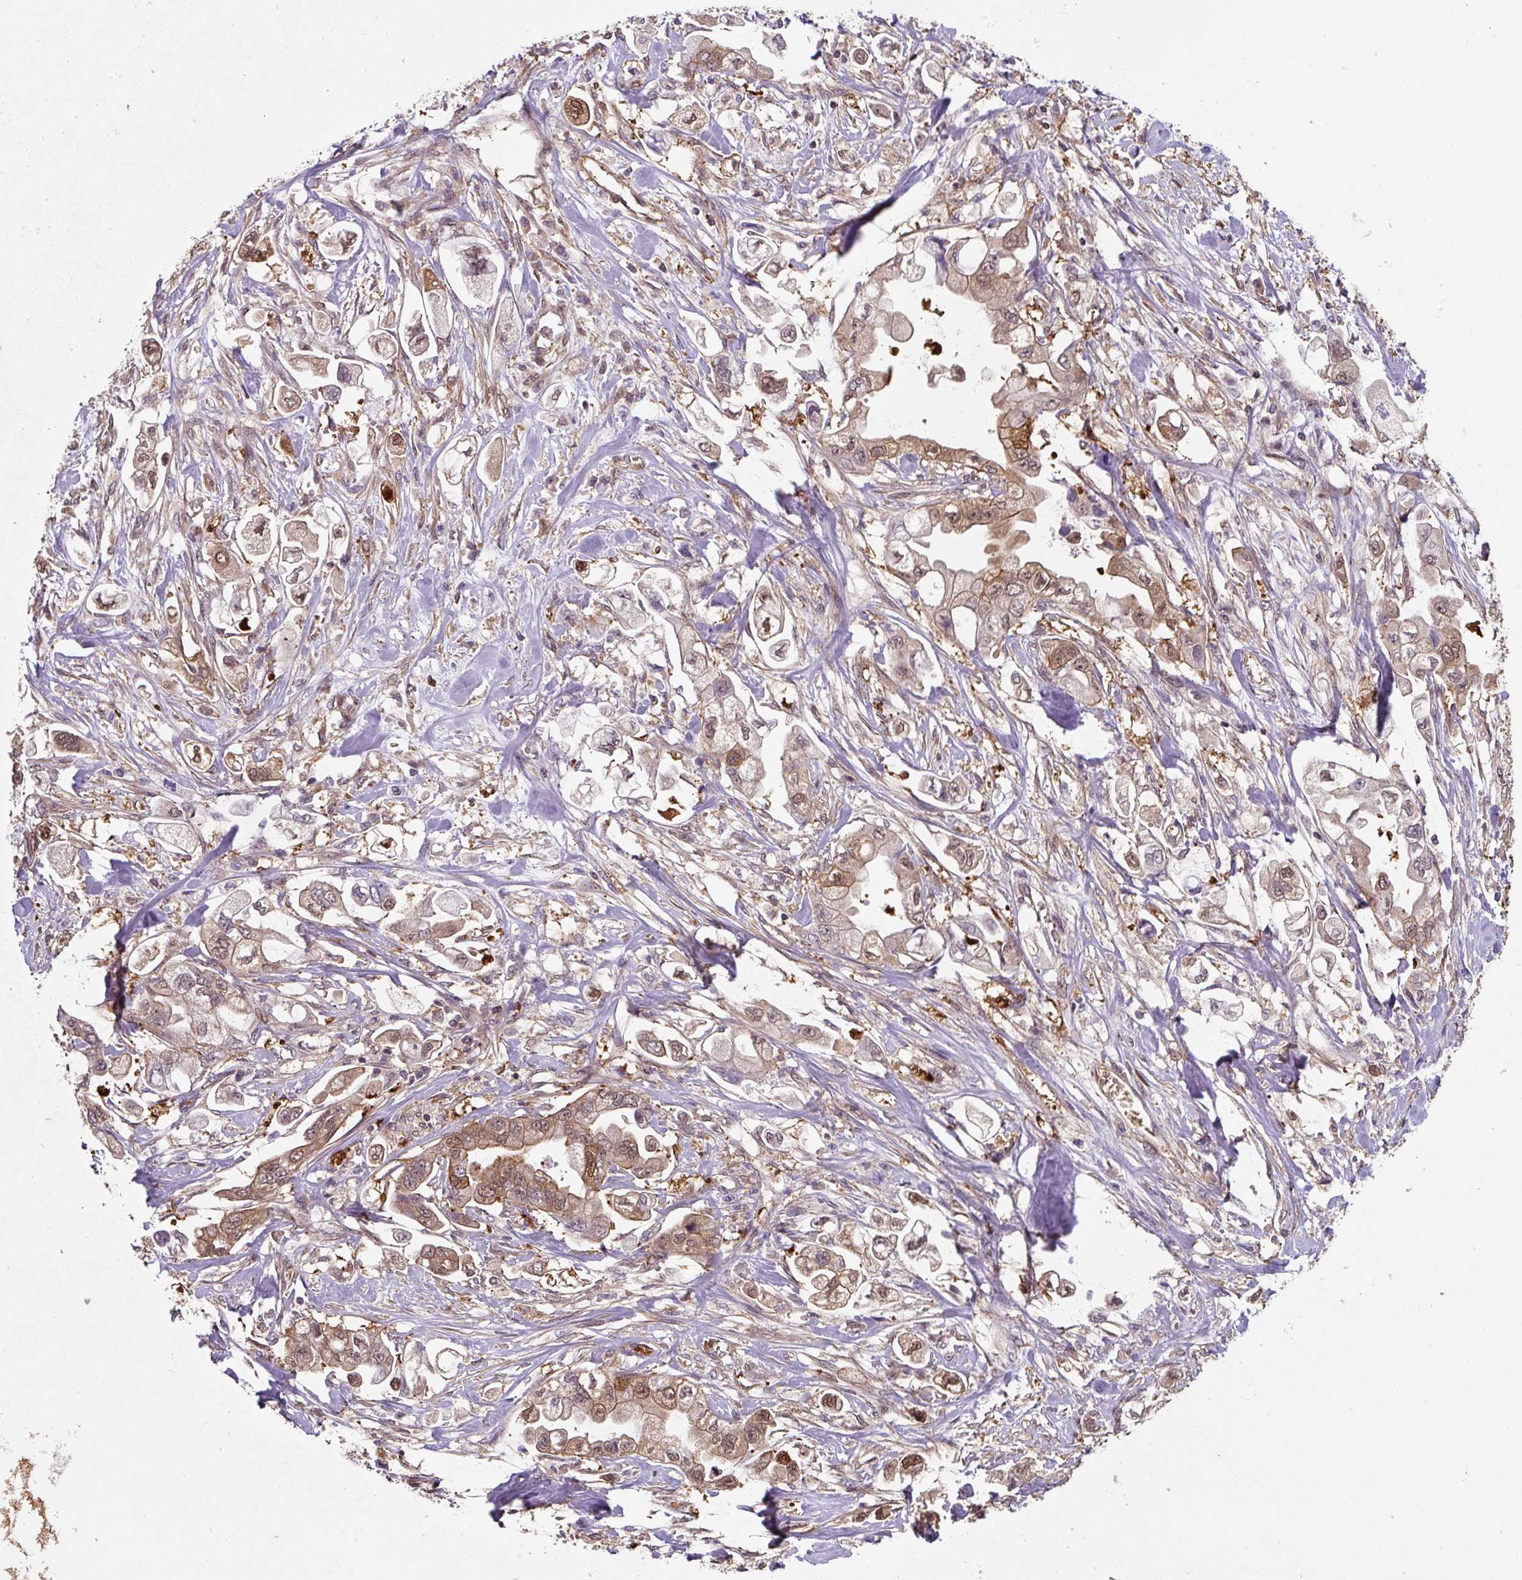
{"staining": {"intensity": "moderate", "quantity": ">75%", "location": "cytoplasmic/membranous,nuclear"}, "tissue": "stomach cancer", "cell_type": "Tumor cells", "image_type": "cancer", "snomed": [{"axis": "morphology", "description": "Adenocarcinoma, NOS"}, {"axis": "topography", "description": "Stomach"}], "caption": "A micrograph of human stomach cancer (adenocarcinoma) stained for a protein reveals moderate cytoplasmic/membranous and nuclear brown staining in tumor cells.", "gene": "ST13", "patient": {"sex": "male", "age": 62}}